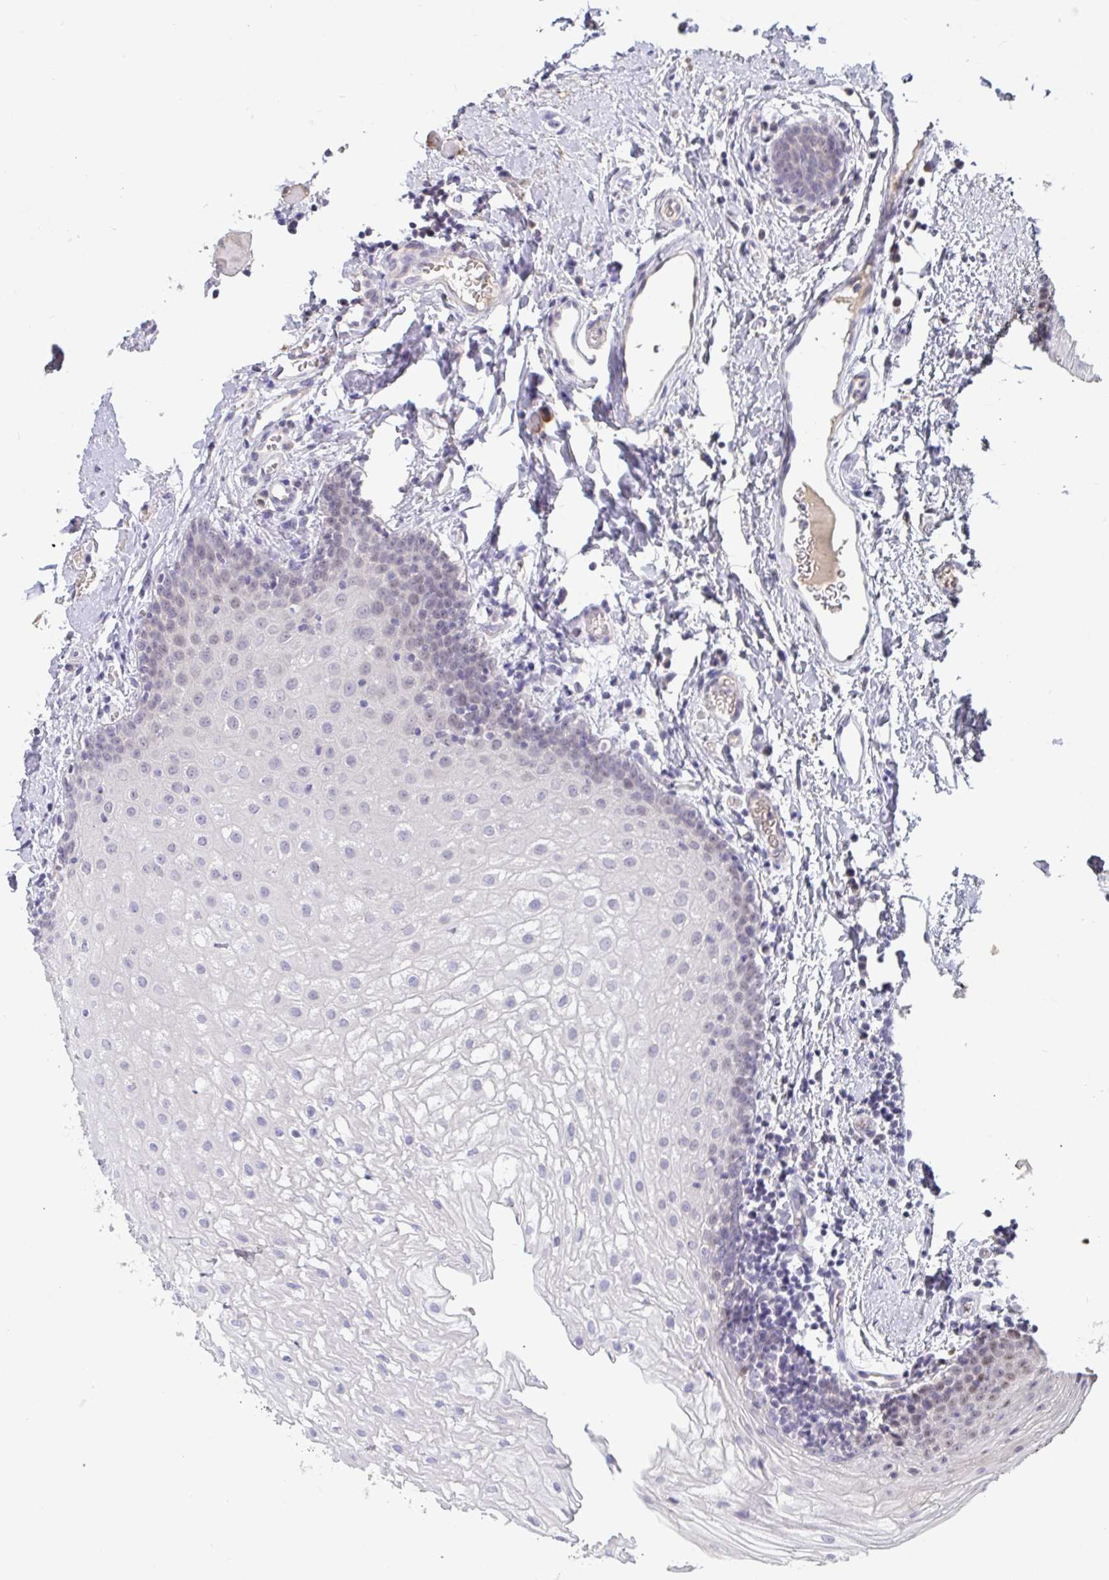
{"staining": {"intensity": "weak", "quantity": "25%-75%", "location": "nuclear"}, "tissue": "oral mucosa", "cell_type": "Squamous epithelial cells", "image_type": "normal", "snomed": [{"axis": "morphology", "description": "Normal tissue, NOS"}, {"axis": "morphology", "description": "Squamous cell carcinoma, NOS"}, {"axis": "topography", "description": "Oral tissue"}, {"axis": "topography", "description": "Head-Neck"}], "caption": "Immunohistochemistry (IHC) photomicrograph of normal oral mucosa: human oral mucosa stained using immunohistochemistry exhibits low levels of weak protein expression localized specifically in the nuclear of squamous epithelial cells, appearing as a nuclear brown color.", "gene": "MYC", "patient": {"sex": "male", "age": 58}}